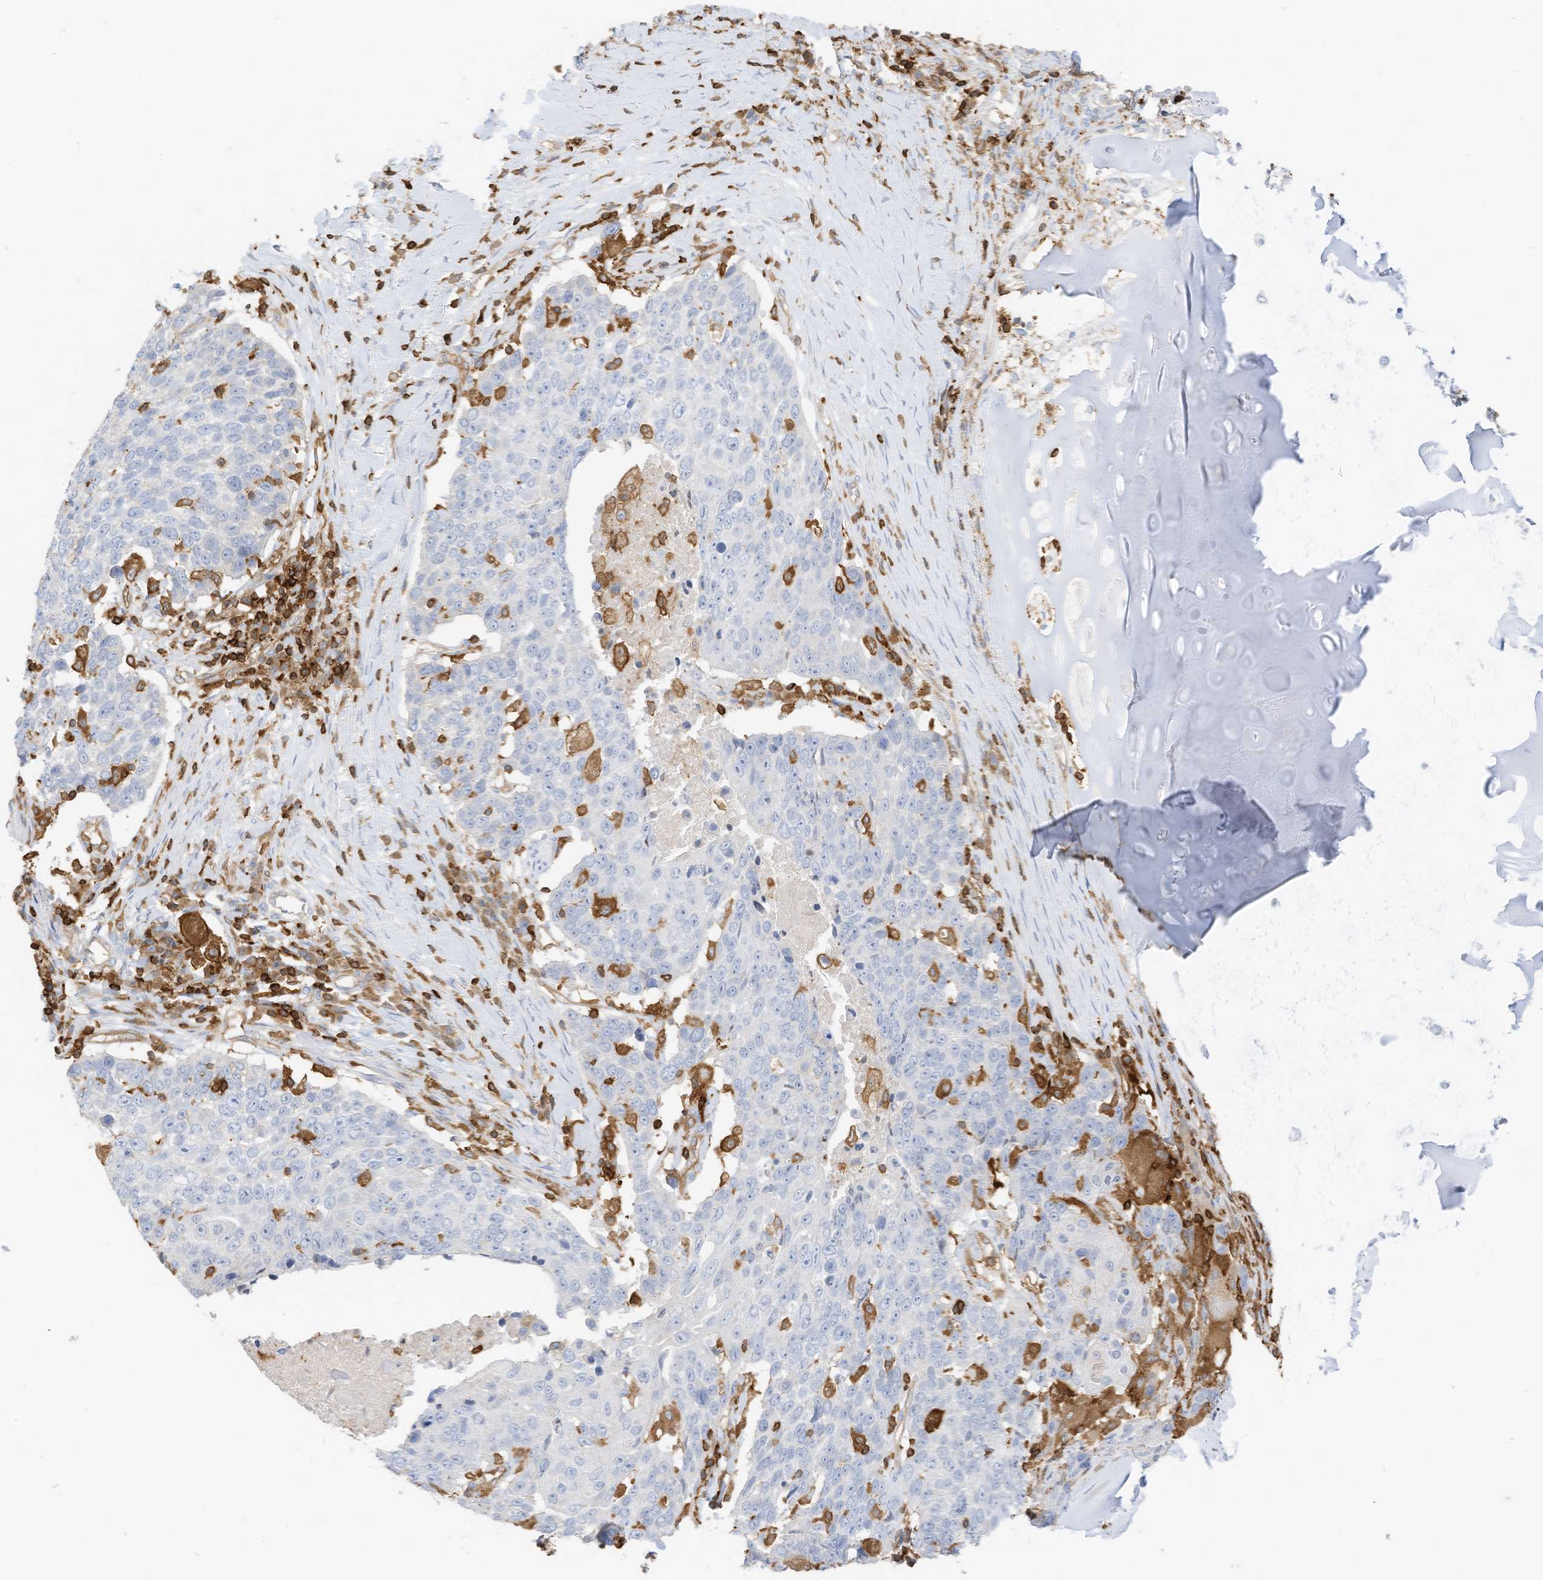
{"staining": {"intensity": "negative", "quantity": "none", "location": "none"}, "tissue": "lung cancer", "cell_type": "Tumor cells", "image_type": "cancer", "snomed": [{"axis": "morphology", "description": "Squamous cell carcinoma, NOS"}, {"axis": "topography", "description": "Lung"}], "caption": "DAB (3,3'-diaminobenzidine) immunohistochemical staining of human lung cancer reveals no significant expression in tumor cells. (Brightfield microscopy of DAB immunohistochemistry (IHC) at high magnification).", "gene": "ARHGAP25", "patient": {"sex": "male", "age": 66}}